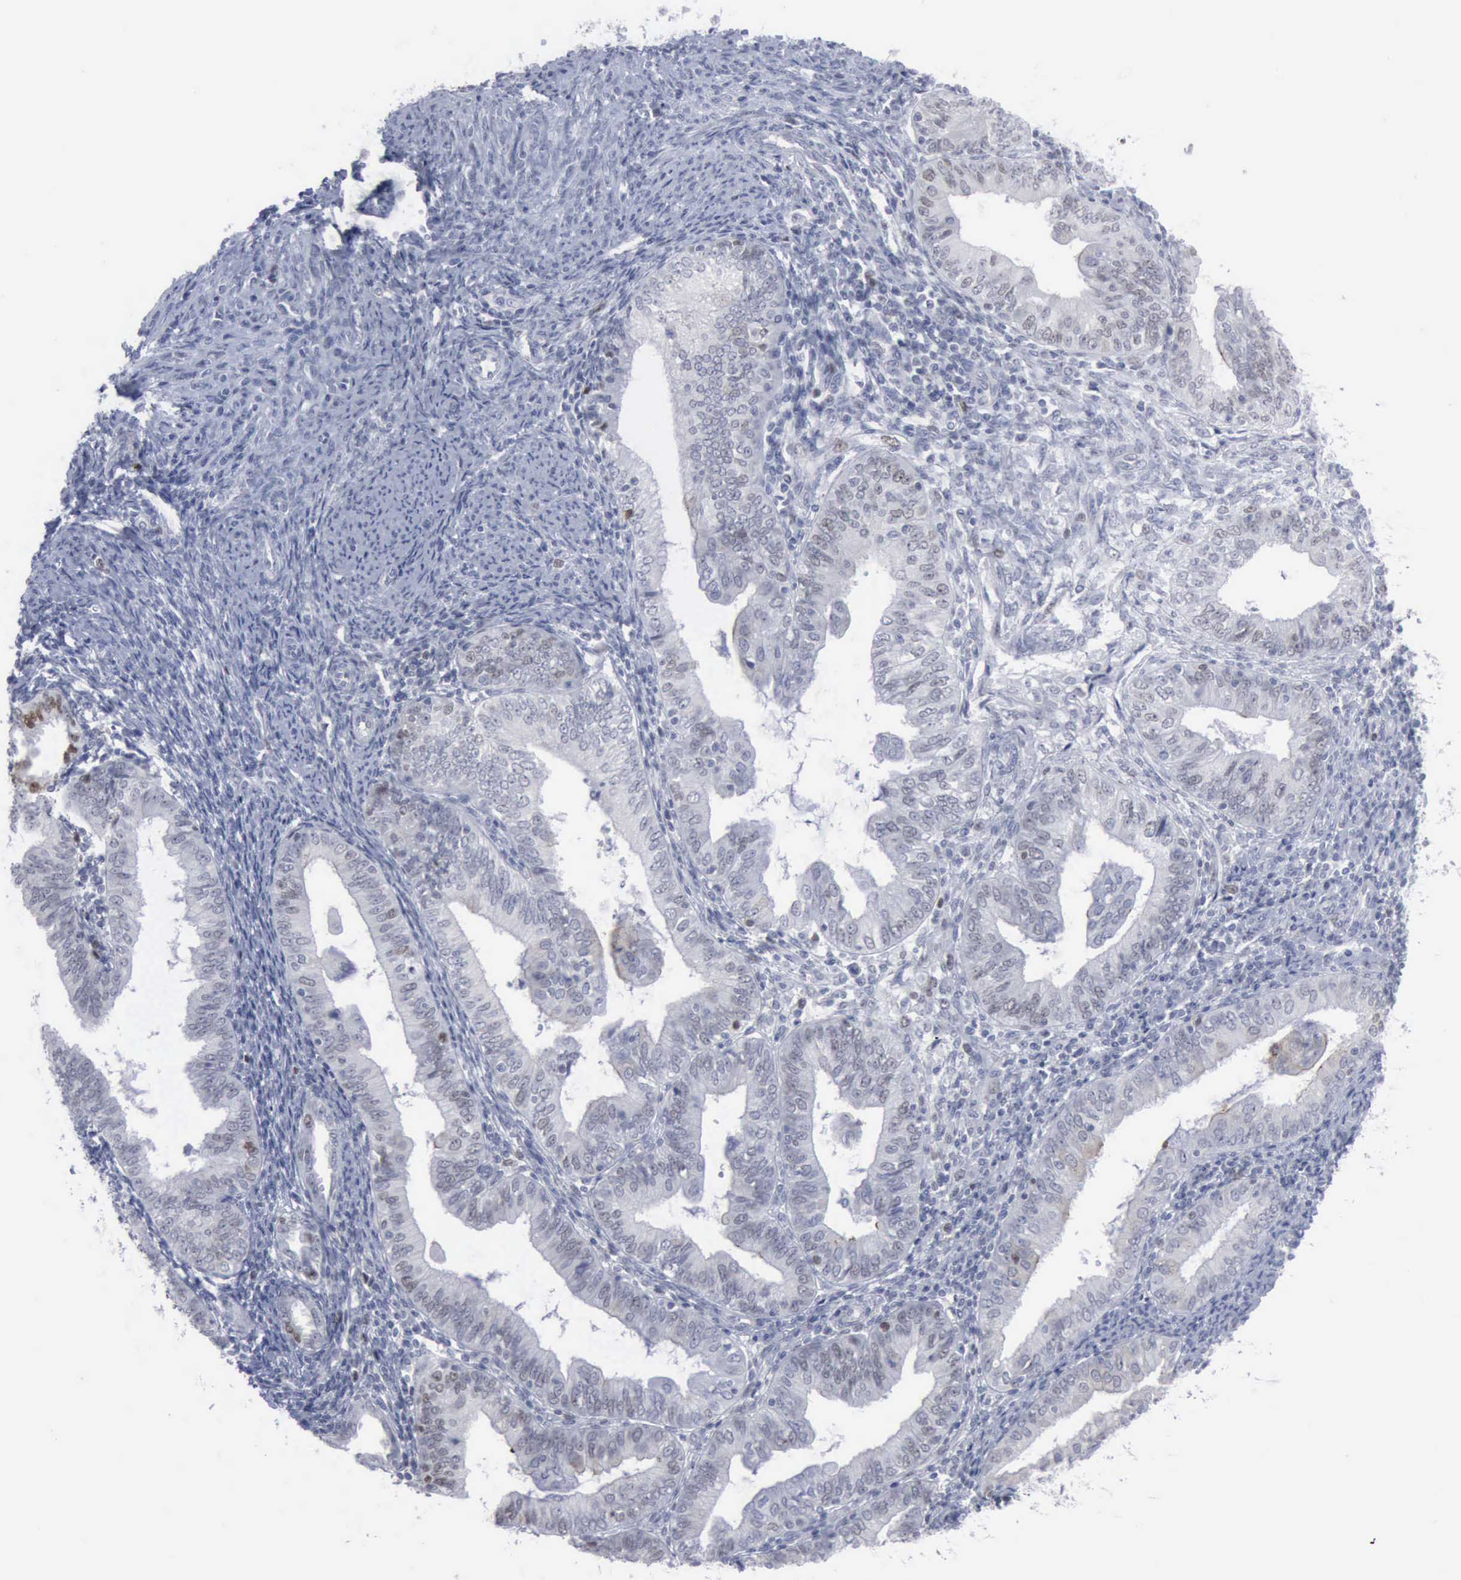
{"staining": {"intensity": "moderate", "quantity": "<25%", "location": "nuclear"}, "tissue": "endometrial cancer", "cell_type": "Tumor cells", "image_type": "cancer", "snomed": [{"axis": "morphology", "description": "Adenocarcinoma, NOS"}, {"axis": "topography", "description": "Endometrium"}], "caption": "This histopathology image exhibits adenocarcinoma (endometrial) stained with IHC to label a protein in brown. The nuclear of tumor cells show moderate positivity for the protein. Nuclei are counter-stained blue.", "gene": "MCM5", "patient": {"sex": "female", "age": 55}}